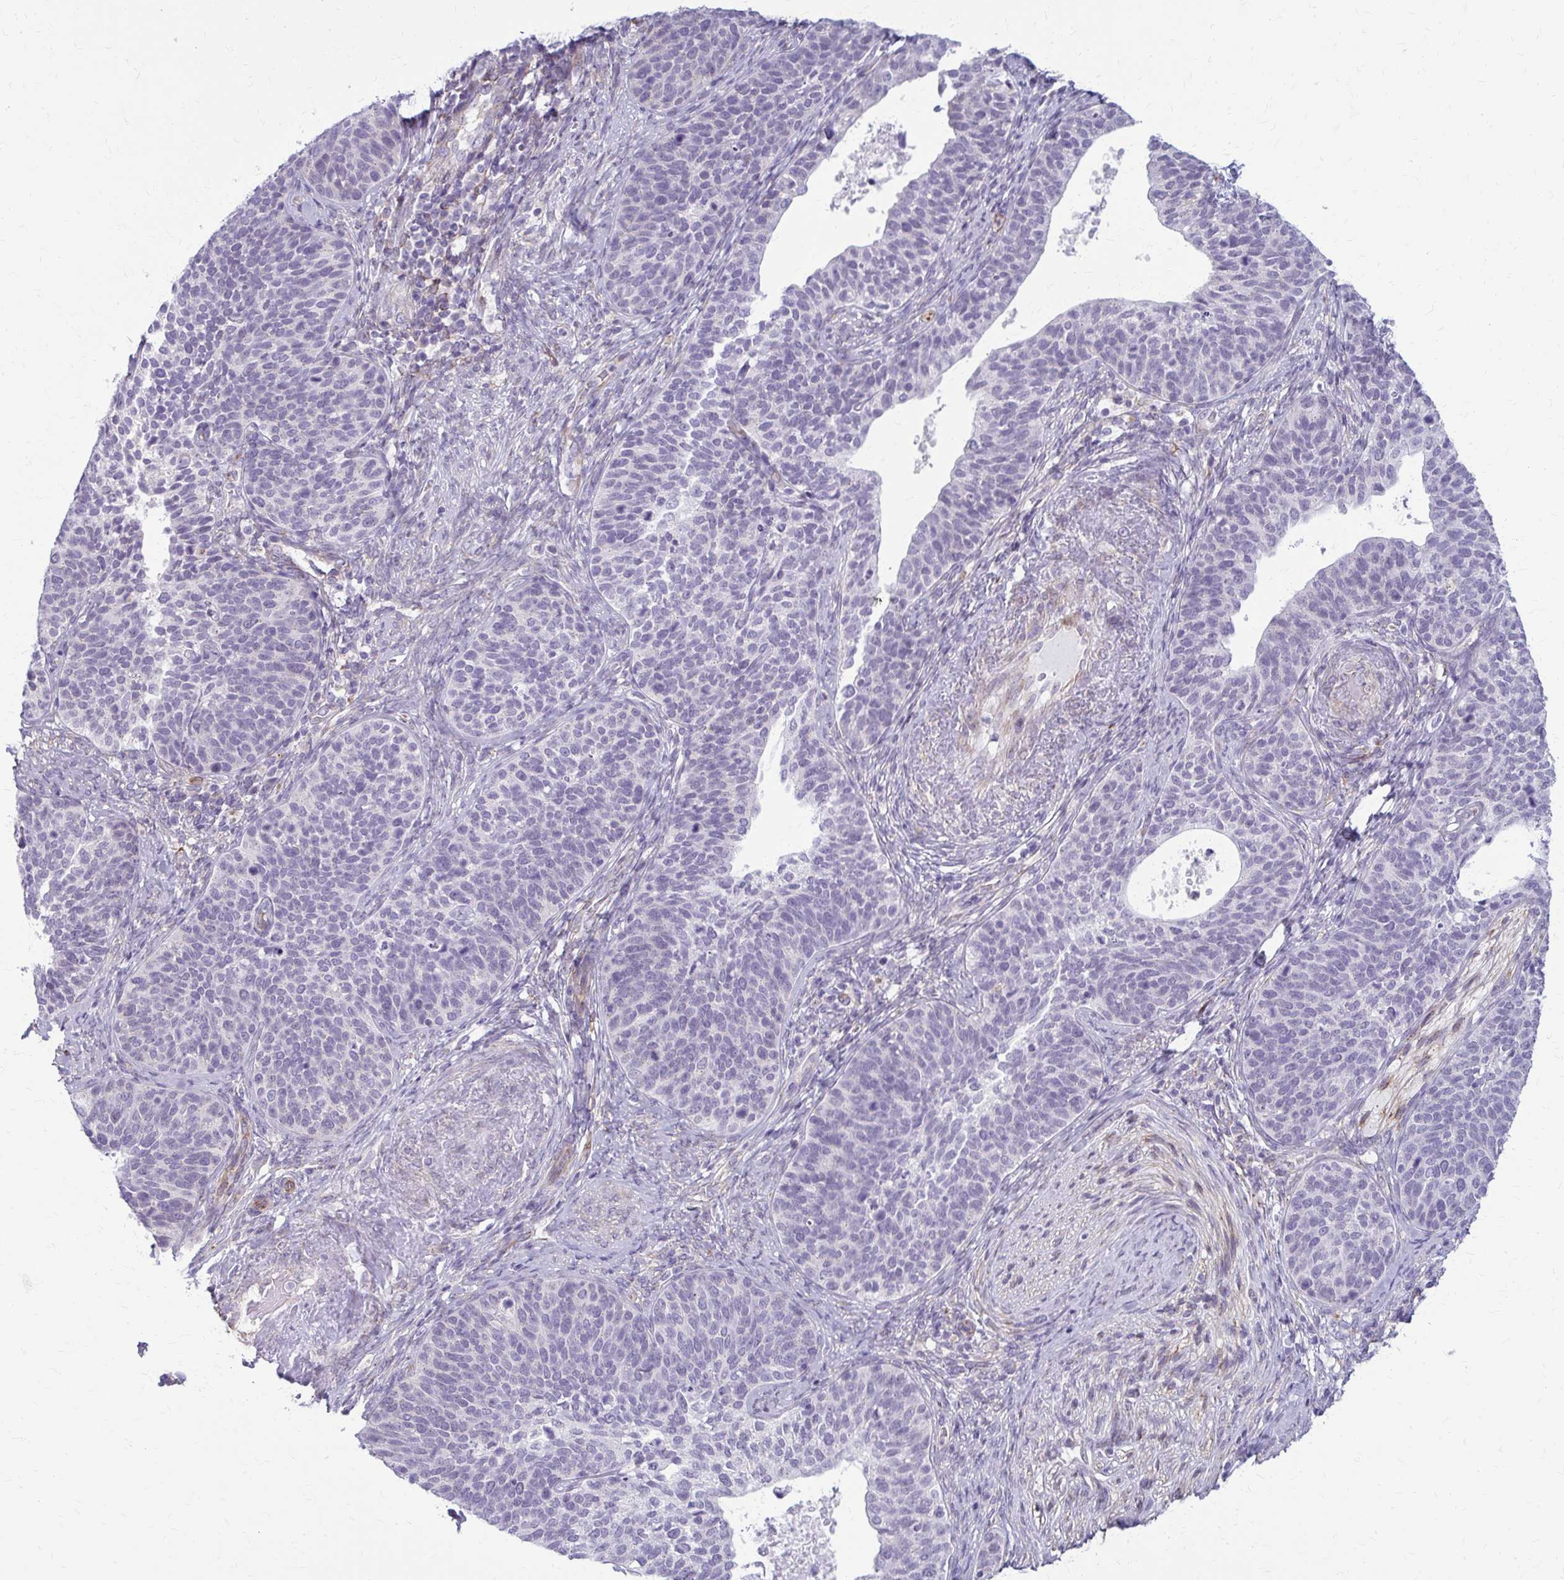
{"staining": {"intensity": "negative", "quantity": "none", "location": "none"}, "tissue": "cervical cancer", "cell_type": "Tumor cells", "image_type": "cancer", "snomed": [{"axis": "morphology", "description": "Squamous cell carcinoma, NOS"}, {"axis": "topography", "description": "Cervix"}], "caption": "An image of cervical cancer stained for a protein reveals no brown staining in tumor cells.", "gene": "DEPP1", "patient": {"sex": "female", "age": 69}}